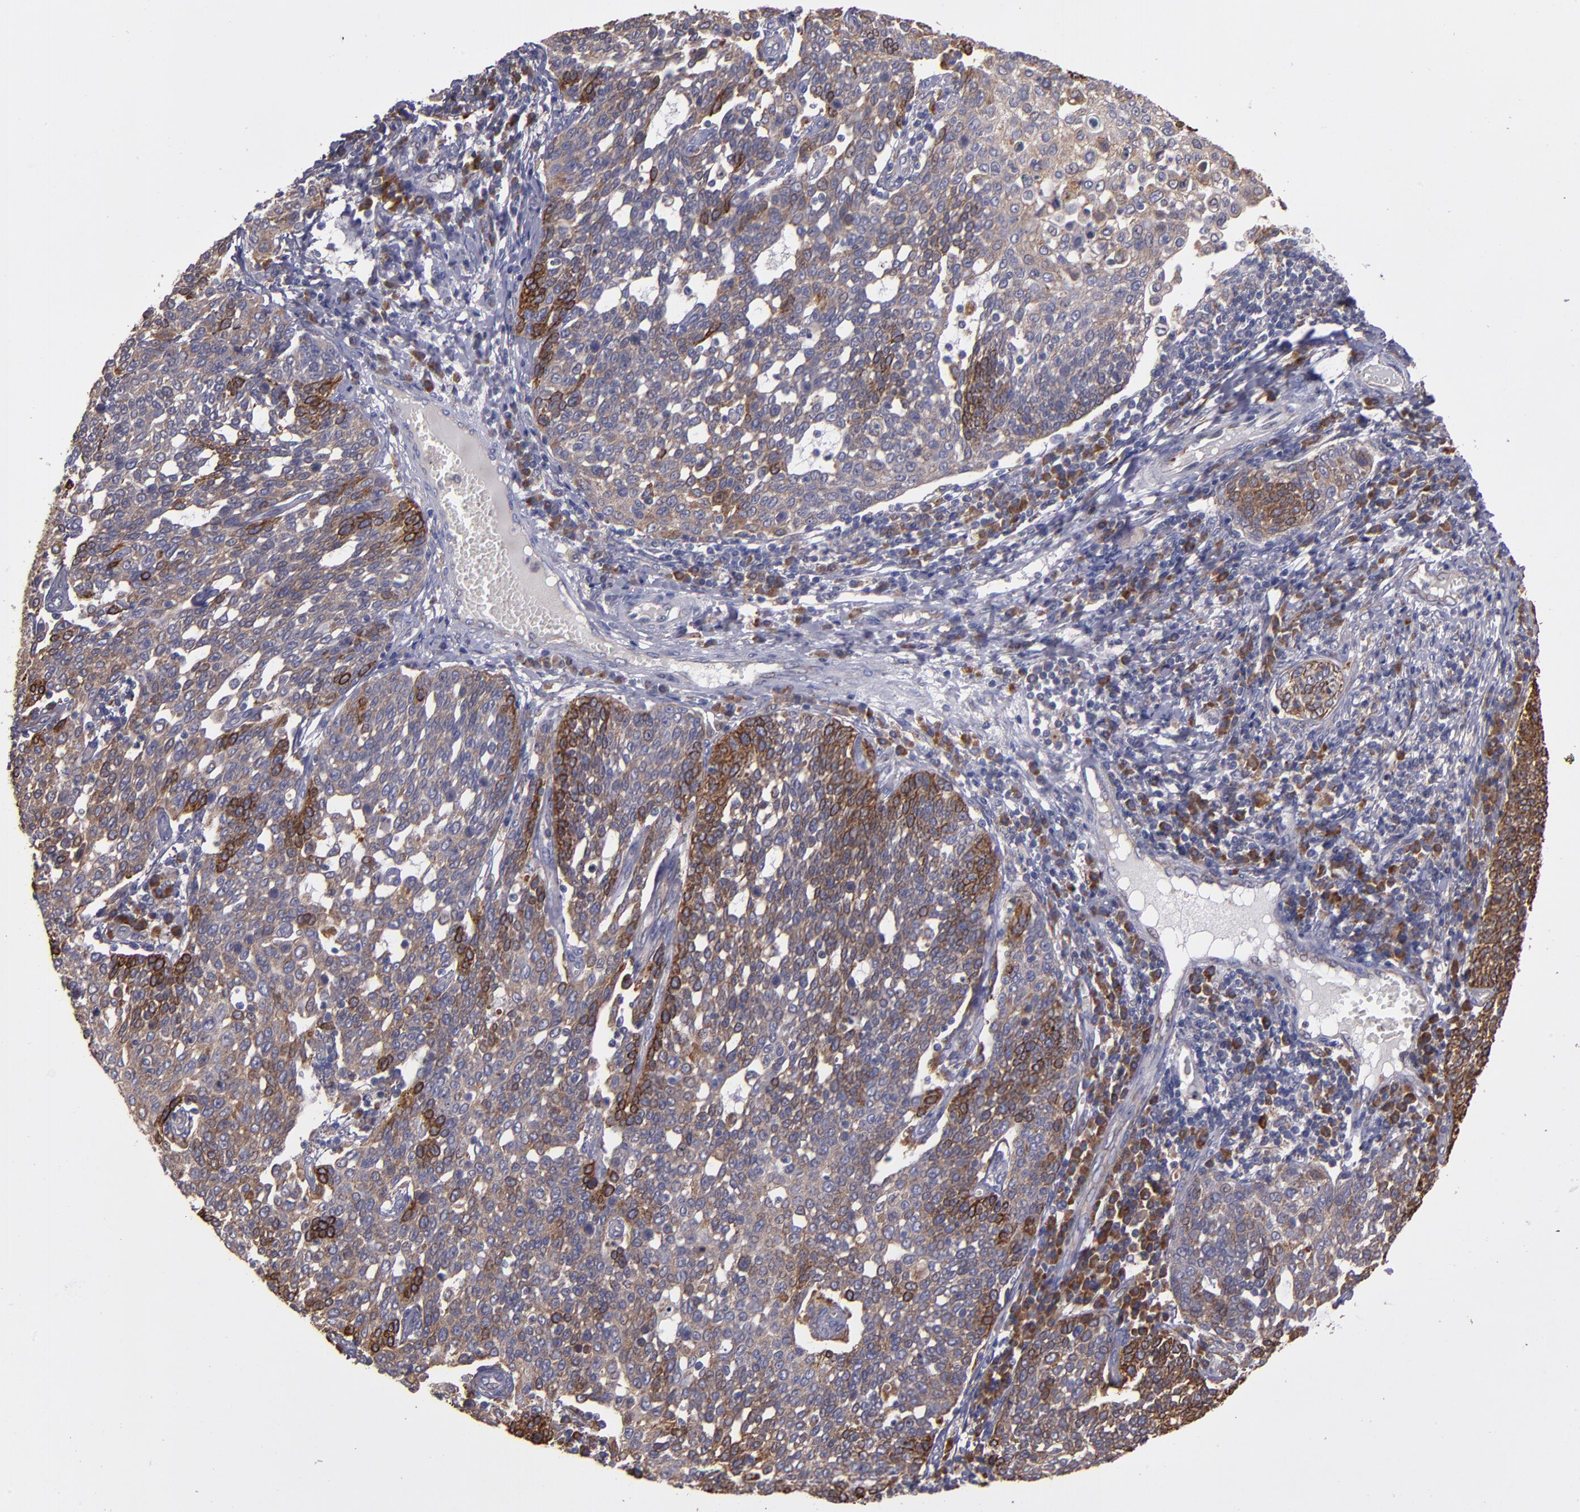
{"staining": {"intensity": "moderate", "quantity": "<25%", "location": "cytoplasmic/membranous"}, "tissue": "cervical cancer", "cell_type": "Tumor cells", "image_type": "cancer", "snomed": [{"axis": "morphology", "description": "Squamous cell carcinoma, NOS"}, {"axis": "topography", "description": "Cervix"}], "caption": "Approximately <25% of tumor cells in human squamous cell carcinoma (cervical) display moderate cytoplasmic/membranous protein staining as visualized by brown immunohistochemical staining.", "gene": "IFIH1", "patient": {"sex": "female", "age": 34}}